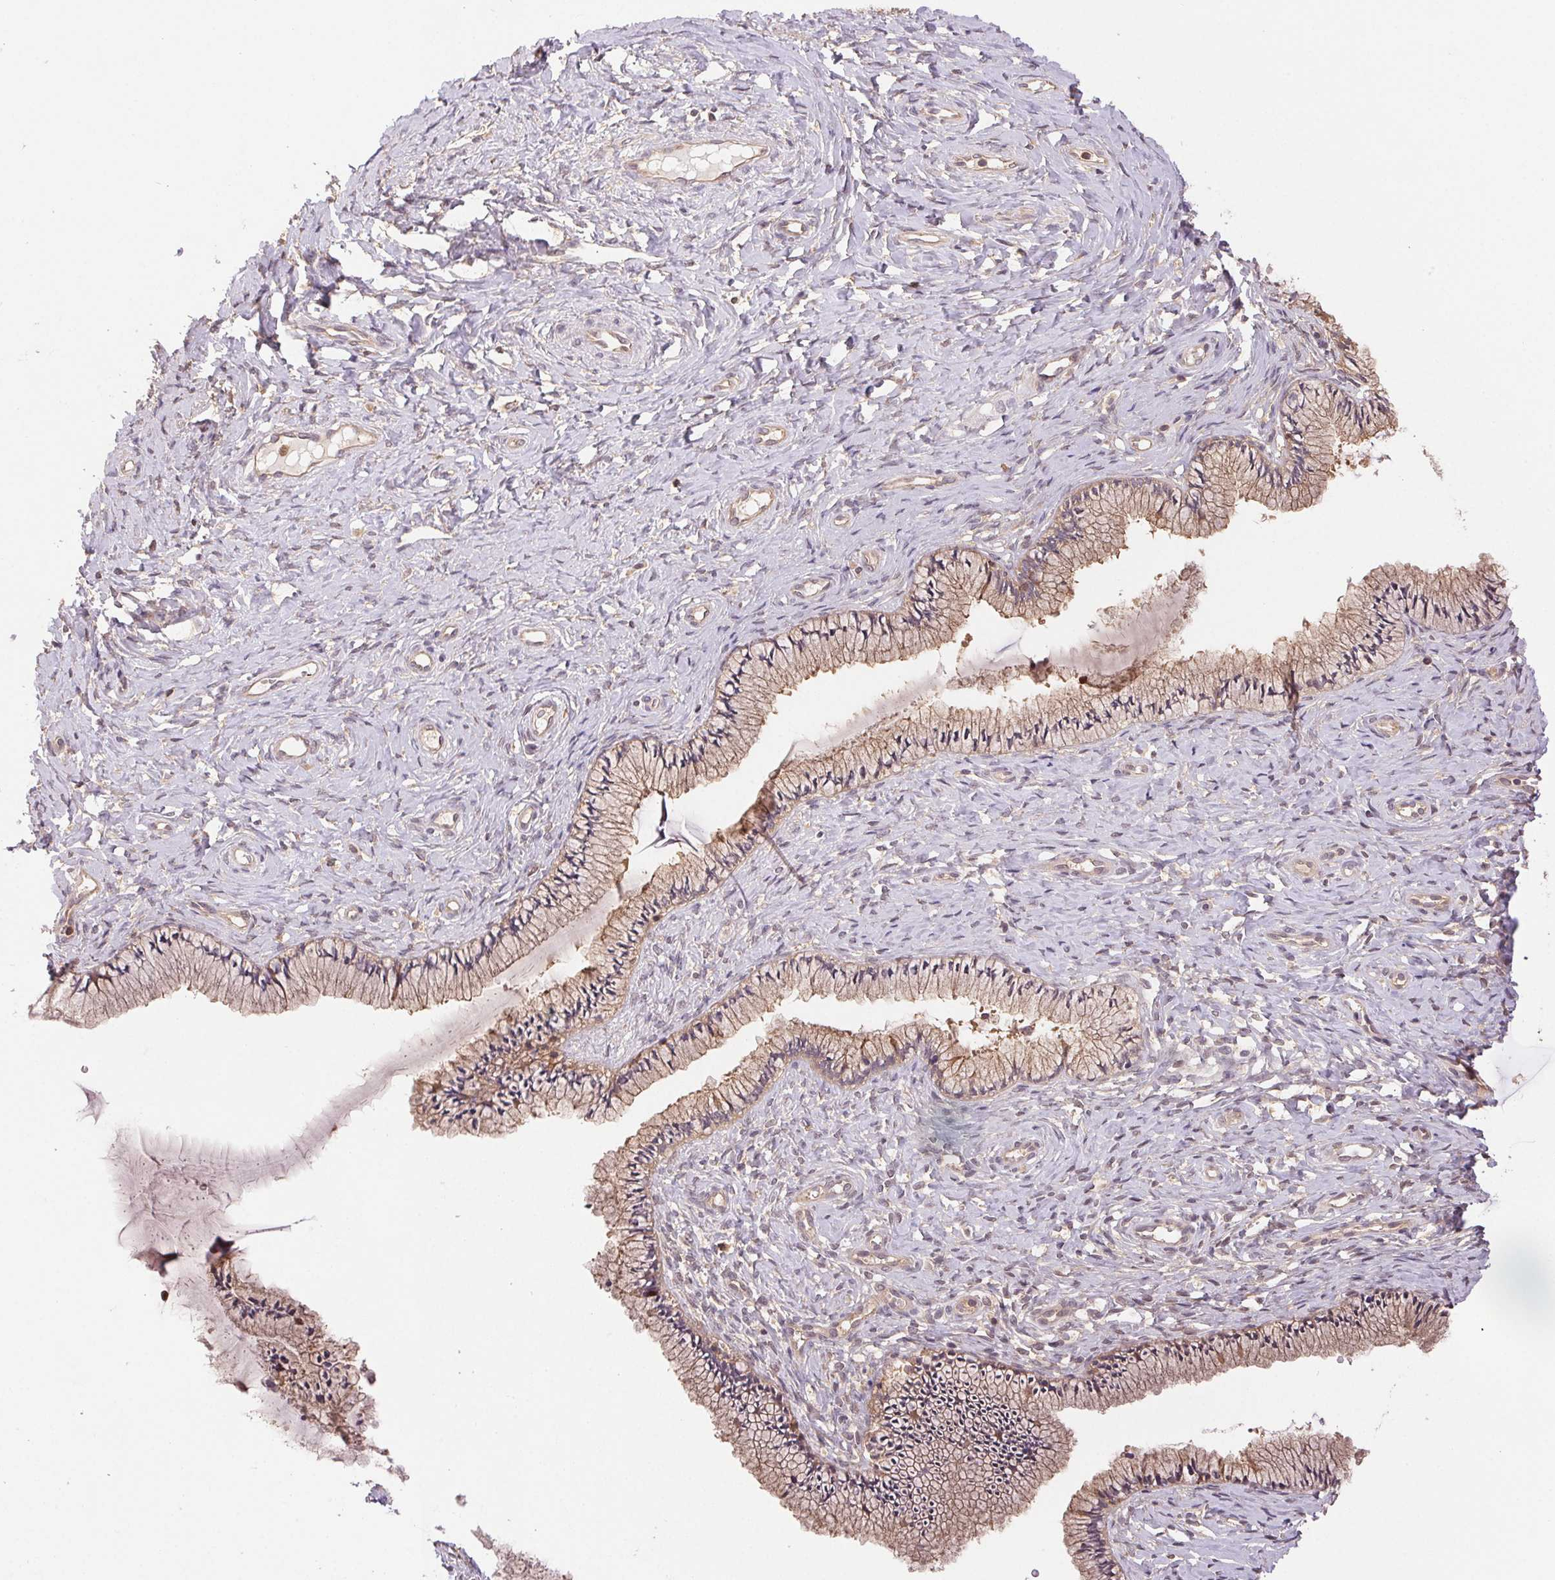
{"staining": {"intensity": "weak", "quantity": ">75%", "location": "cytoplasmic/membranous"}, "tissue": "cervix", "cell_type": "Glandular cells", "image_type": "normal", "snomed": [{"axis": "morphology", "description": "Normal tissue, NOS"}, {"axis": "topography", "description": "Cervix"}], "caption": "Weak cytoplasmic/membranous positivity for a protein is present in approximately >75% of glandular cells of unremarkable cervix using IHC.", "gene": "GDI1", "patient": {"sex": "female", "age": 37}}